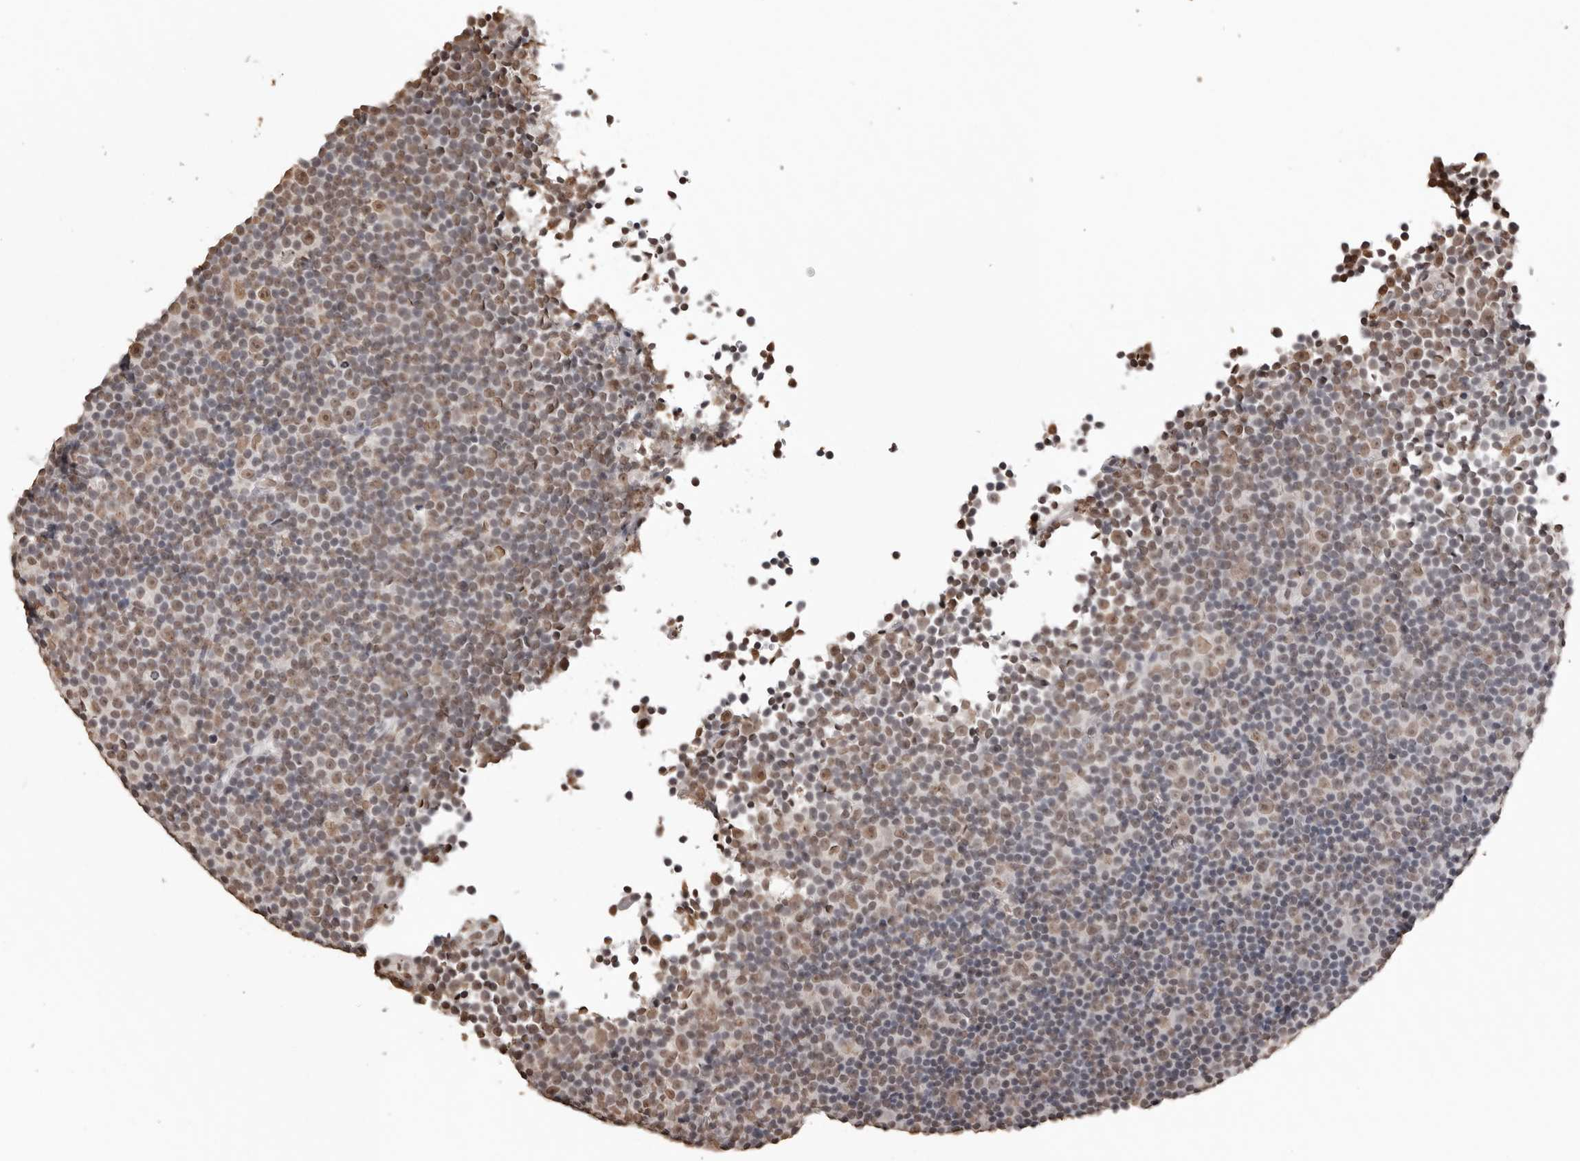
{"staining": {"intensity": "moderate", "quantity": ">75%", "location": "nuclear"}, "tissue": "lymphoma", "cell_type": "Tumor cells", "image_type": "cancer", "snomed": [{"axis": "morphology", "description": "Malignant lymphoma, non-Hodgkin's type, Low grade"}, {"axis": "topography", "description": "Lymph node"}], "caption": "There is medium levels of moderate nuclear positivity in tumor cells of lymphoma, as demonstrated by immunohistochemical staining (brown color).", "gene": "OLIG3", "patient": {"sex": "female", "age": 67}}